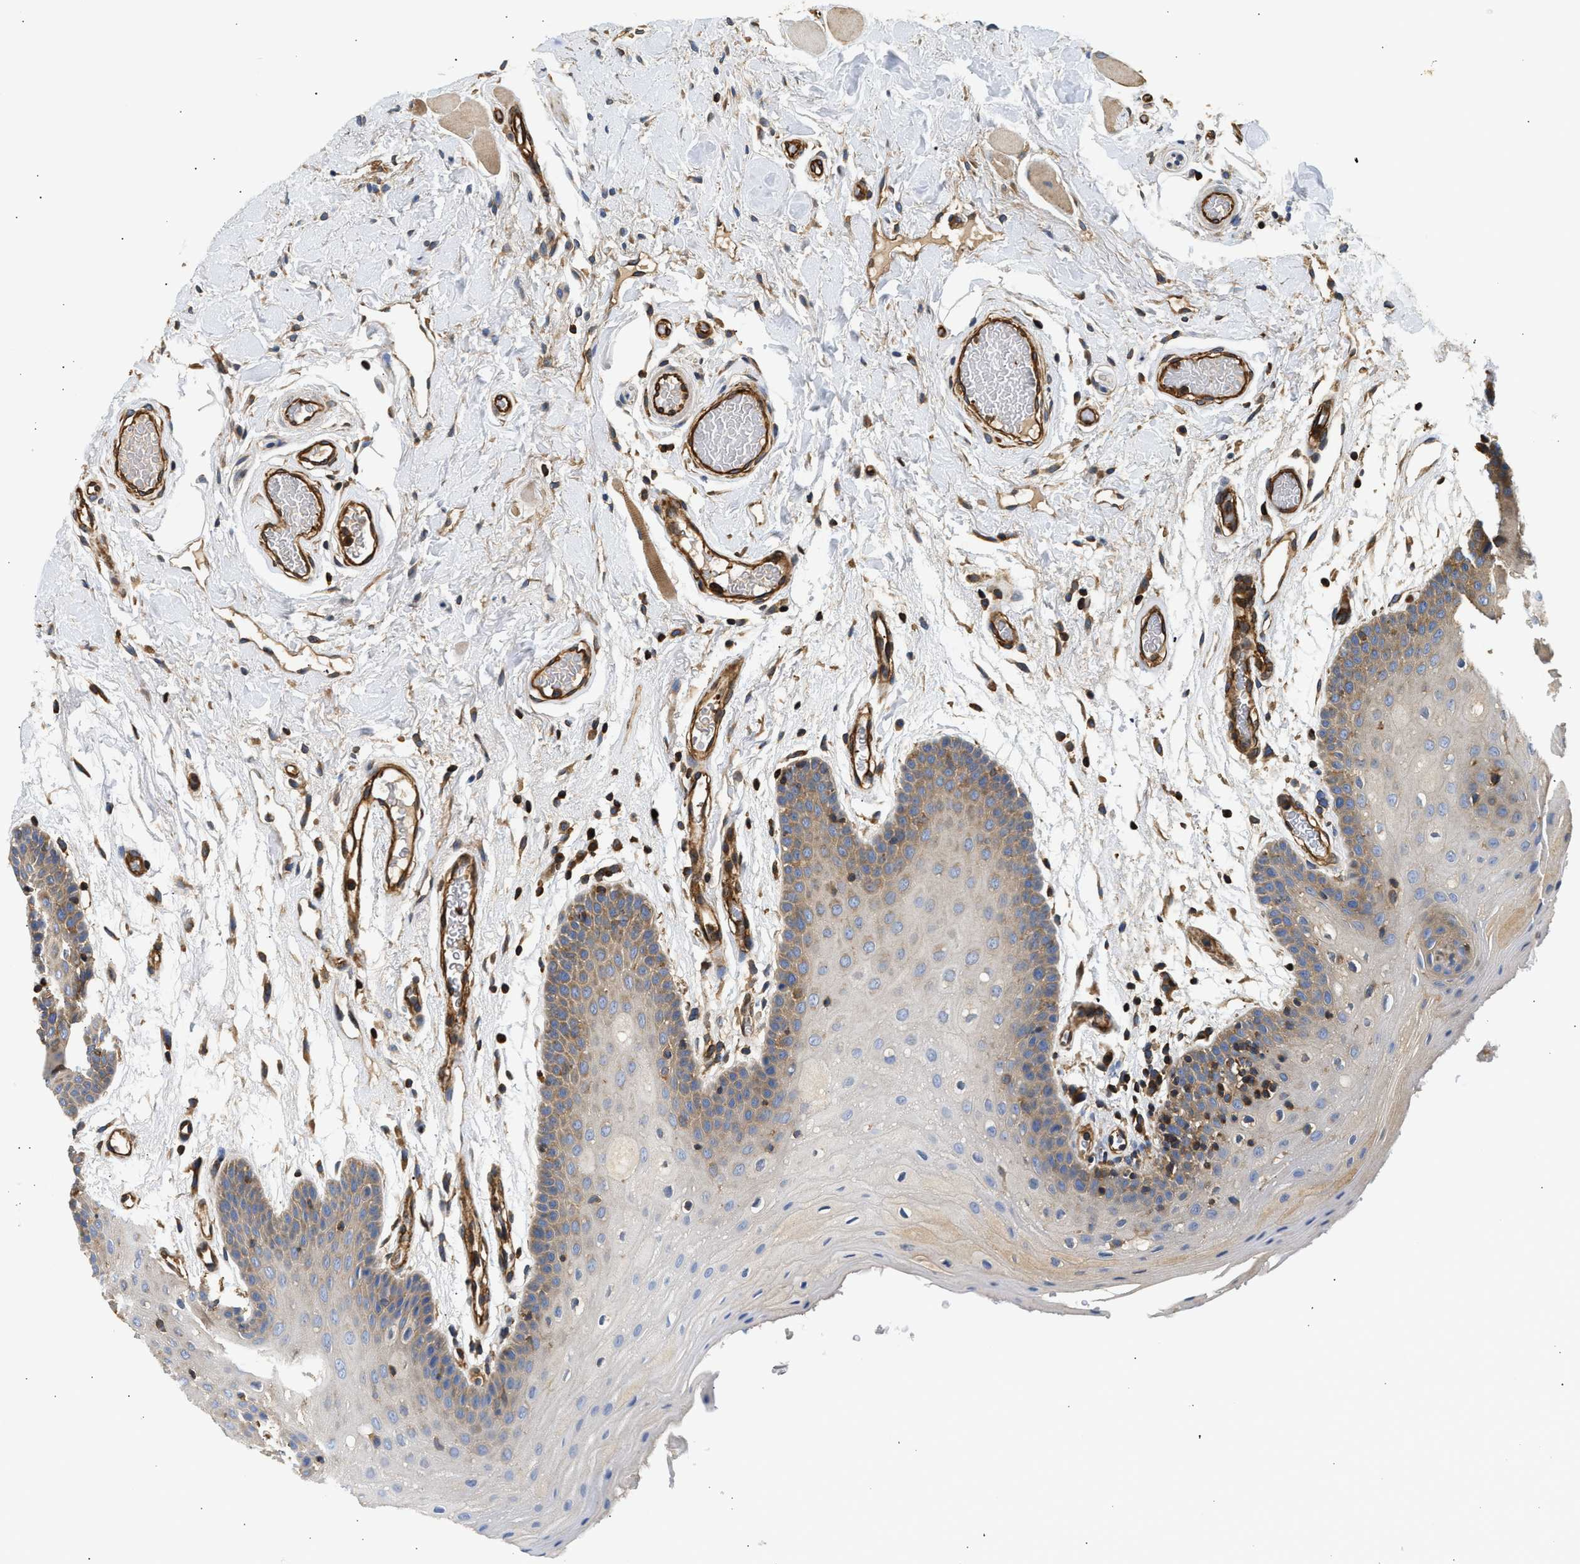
{"staining": {"intensity": "weak", "quantity": "<25%", "location": "cytoplasmic/membranous"}, "tissue": "oral mucosa", "cell_type": "Squamous epithelial cells", "image_type": "normal", "snomed": [{"axis": "morphology", "description": "Normal tissue, NOS"}, {"axis": "morphology", "description": "Squamous cell carcinoma, NOS"}, {"axis": "topography", "description": "Oral tissue"}, {"axis": "topography", "description": "Head-Neck"}], "caption": "DAB immunohistochemical staining of benign human oral mucosa reveals no significant positivity in squamous epithelial cells. Brightfield microscopy of immunohistochemistry stained with DAB (3,3'-diaminobenzidine) (brown) and hematoxylin (blue), captured at high magnification.", "gene": "SAMD9L", "patient": {"sex": "male", "age": 71}}